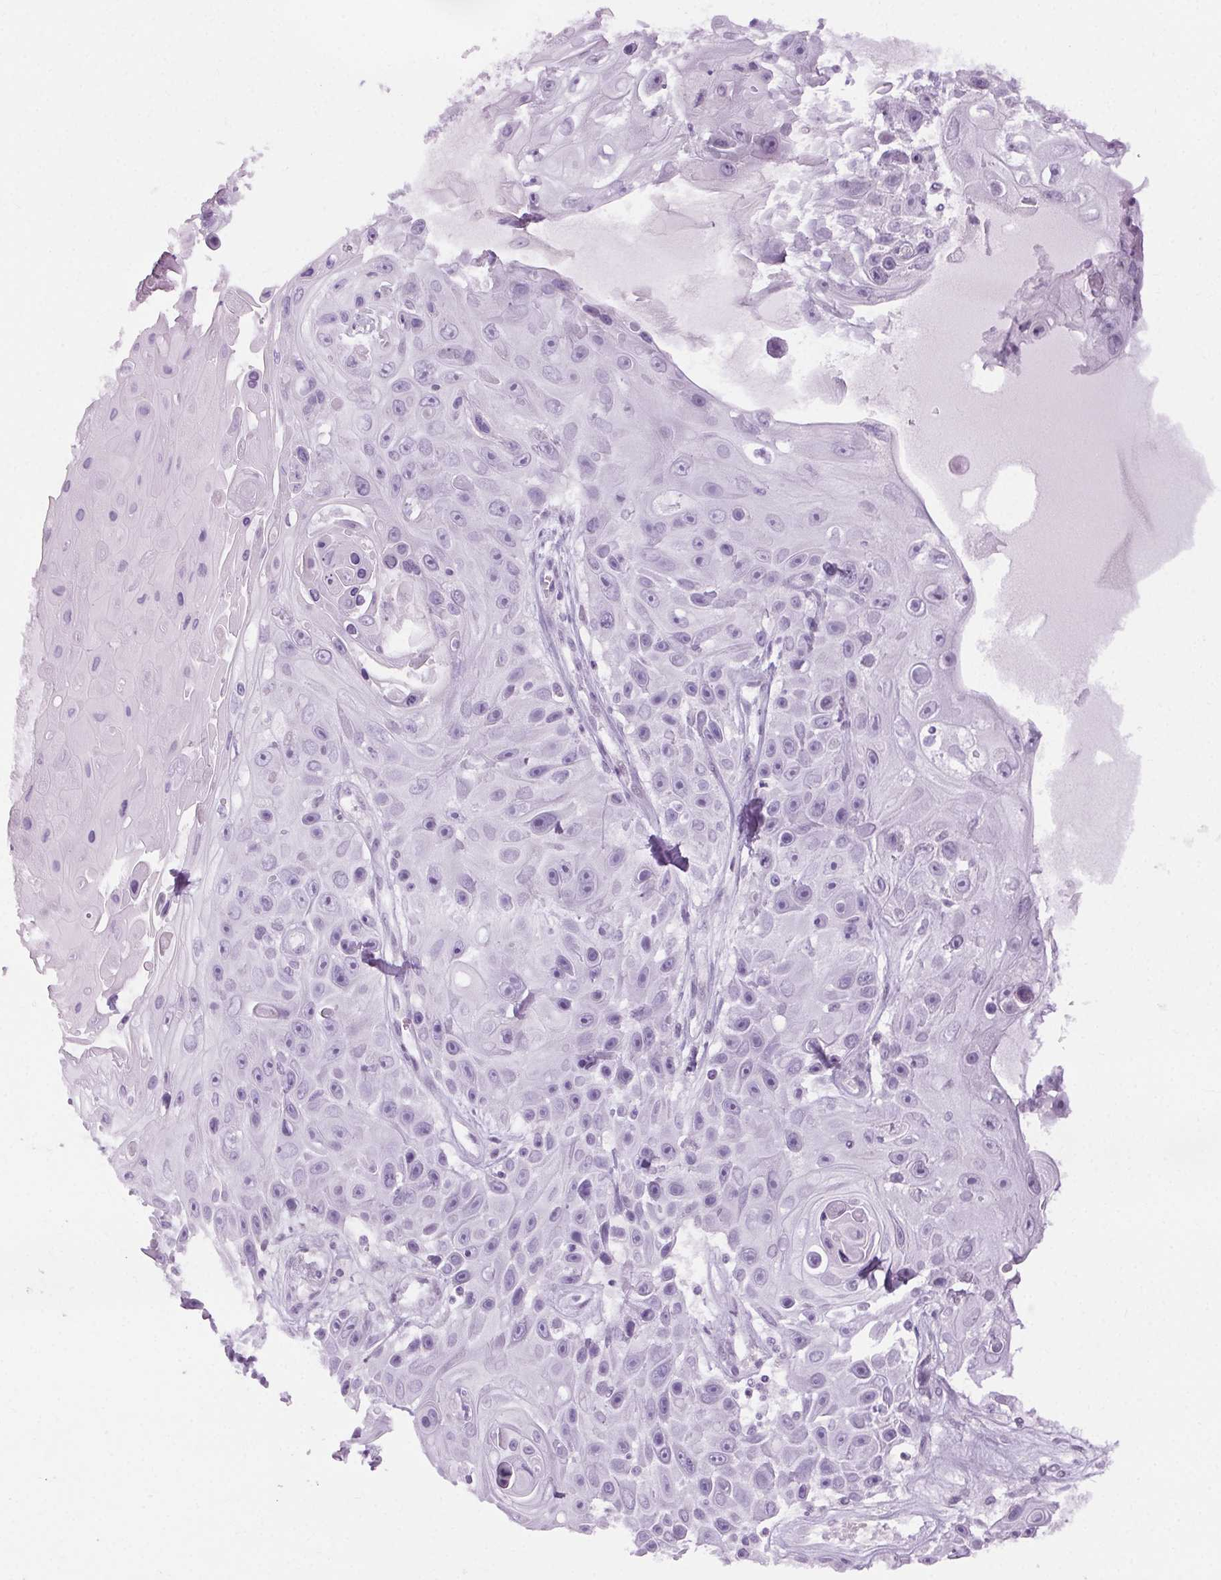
{"staining": {"intensity": "negative", "quantity": "none", "location": "none"}, "tissue": "skin cancer", "cell_type": "Tumor cells", "image_type": "cancer", "snomed": [{"axis": "morphology", "description": "Squamous cell carcinoma, NOS"}, {"axis": "topography", "description": "Skin"}], "caption": "Skin cancer was stained to show a protein in brown. There is no significant positivity in tumor cells. Brightfield microscopy of immunohistochemistry (IHC) stained with DAB (brown) and hematoxylin (blue), captured at high magnification.", "gene": "BEND2", "patient": {"sex": "male", "age": 82}}